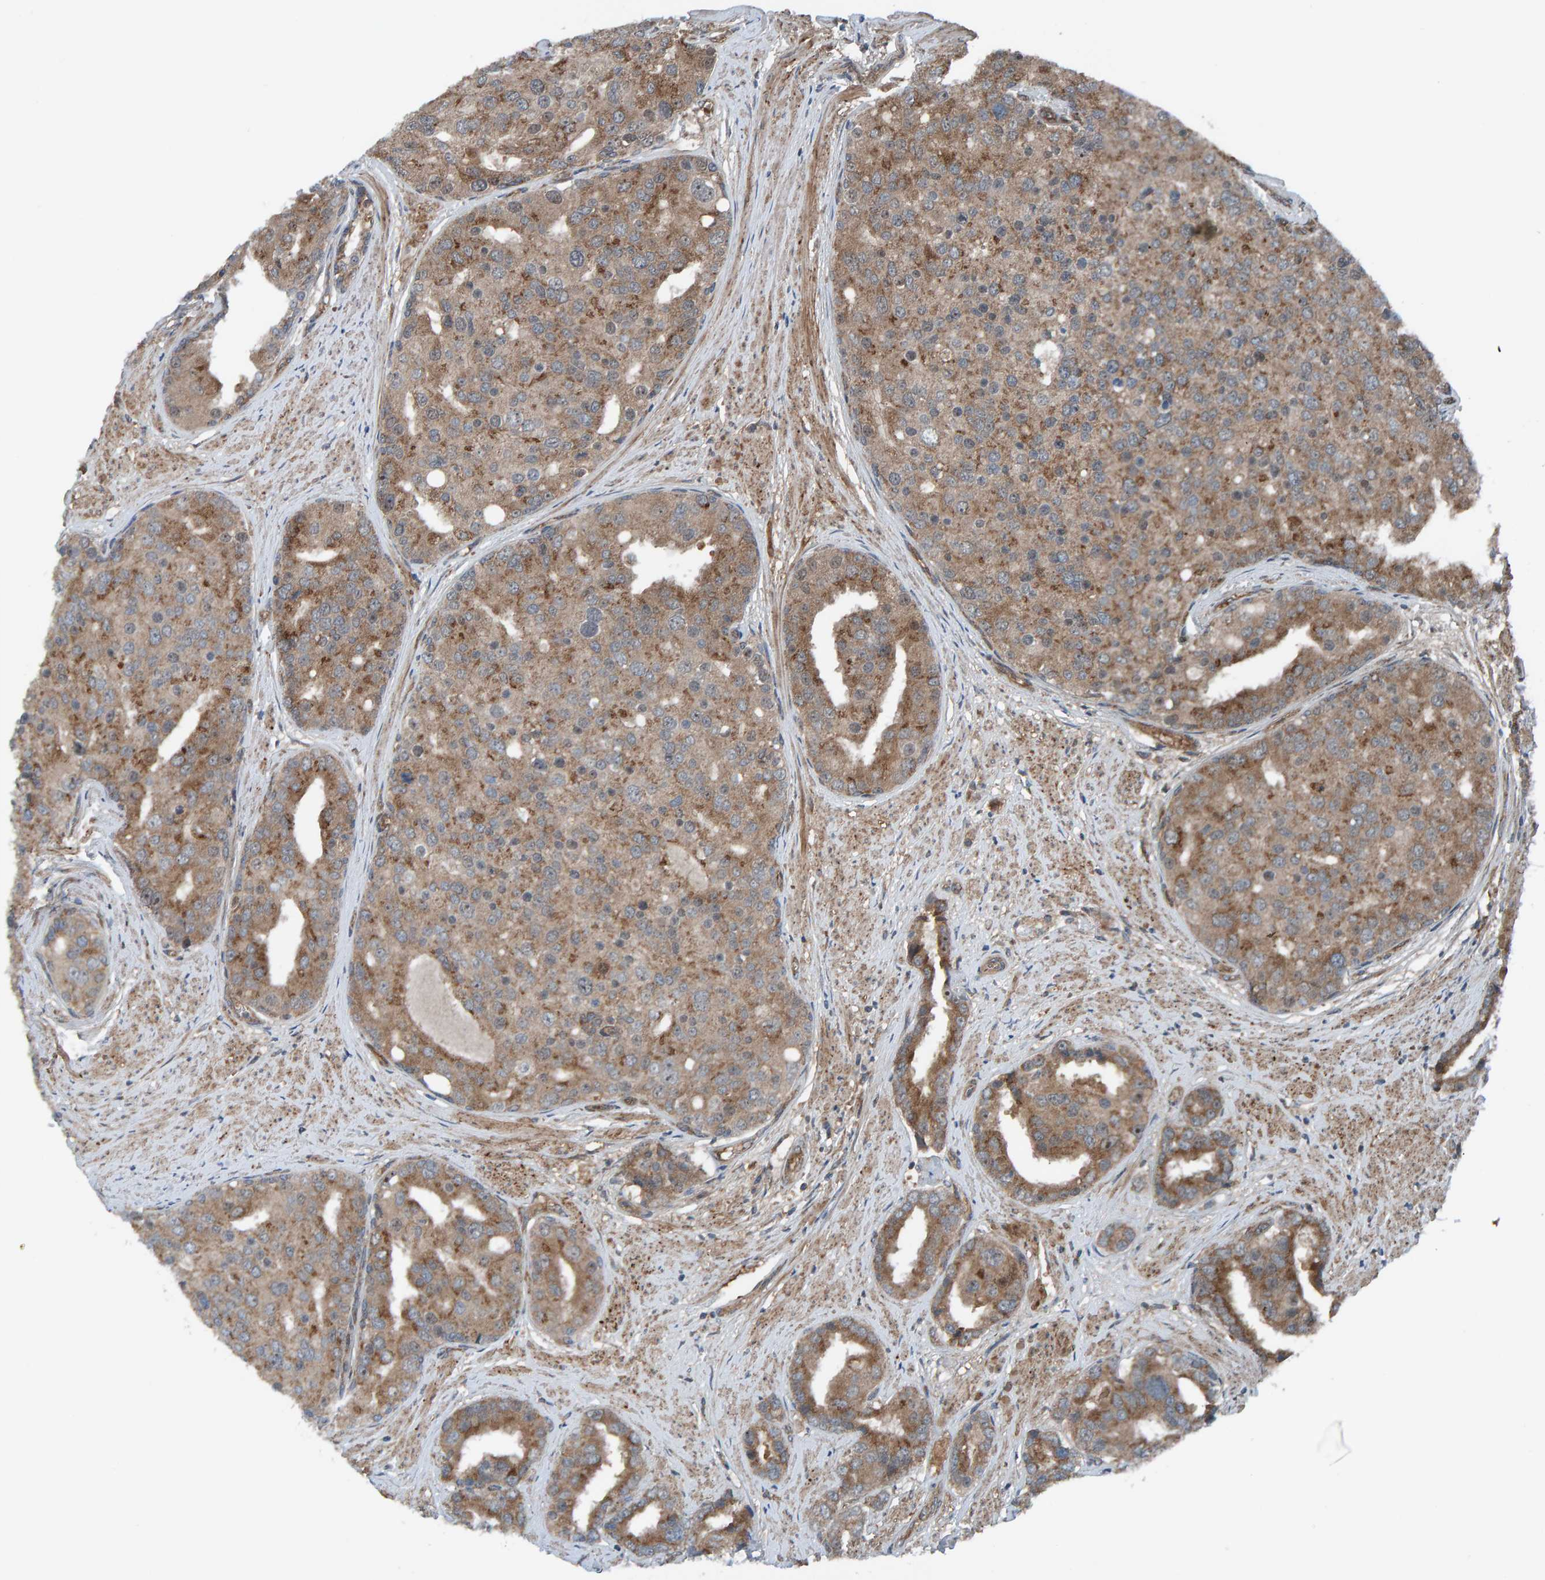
{"staining": {"intensity": "moderate", "quantity": ">75%", "location": "cytoplasmic/membranous"}, "tissue": "prostate cancer", "cell_type": "Tumor cells", "image_type": "cancer", "snomed": [{"axis": "morphology", "description": "Adenocarcinoma, High grade"}, {"axis": "topography", "description": "Prostate"}], "caption": "Approximately >75% of tumor cells in human prostate cancer reveal moderate cytoplasmic/membranous protein staining as visualized by brown immunohistochemical staining.", "gene": "CUEDC1", "patient": {"sex": "male", "age": 50}}